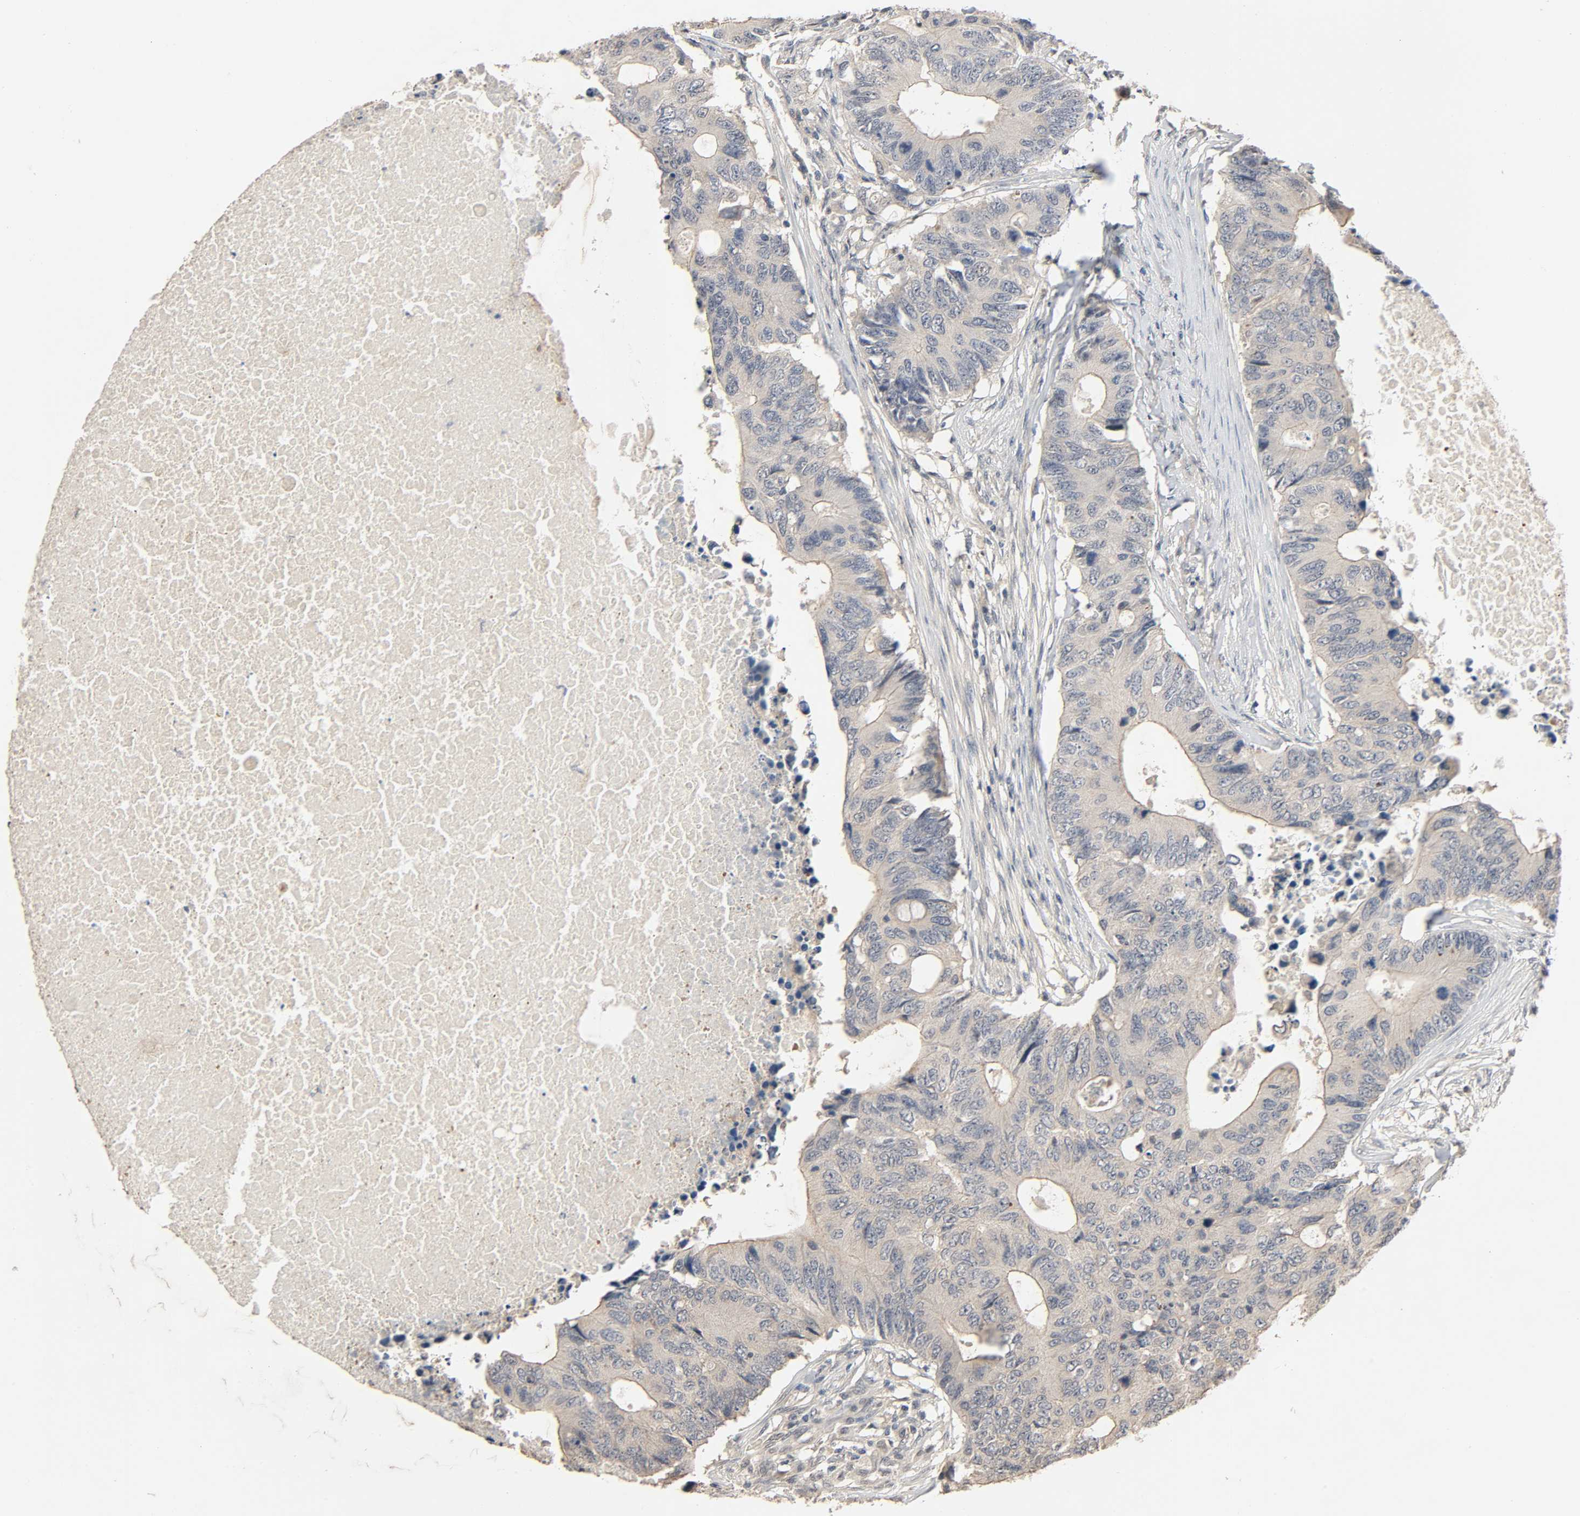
{"staining": {"intensity": "negative", "quantity": "none", "location": "none"}, "tissue": "colorectal cancer", "cell_type": "Tumor cells", "image_type": "cancer", "snomed": [{"axis": "morphology", "description": "Adenocarcinoma, NOS"}, {"axis": "topography", "description": "Colon"}], "caption": "Micrograph shows no protein staining in tumor cells of colorectal adenocarcinoma tissue.", "gene": "MAGEA8", "patient": {"sex": "male", "age": 71}}